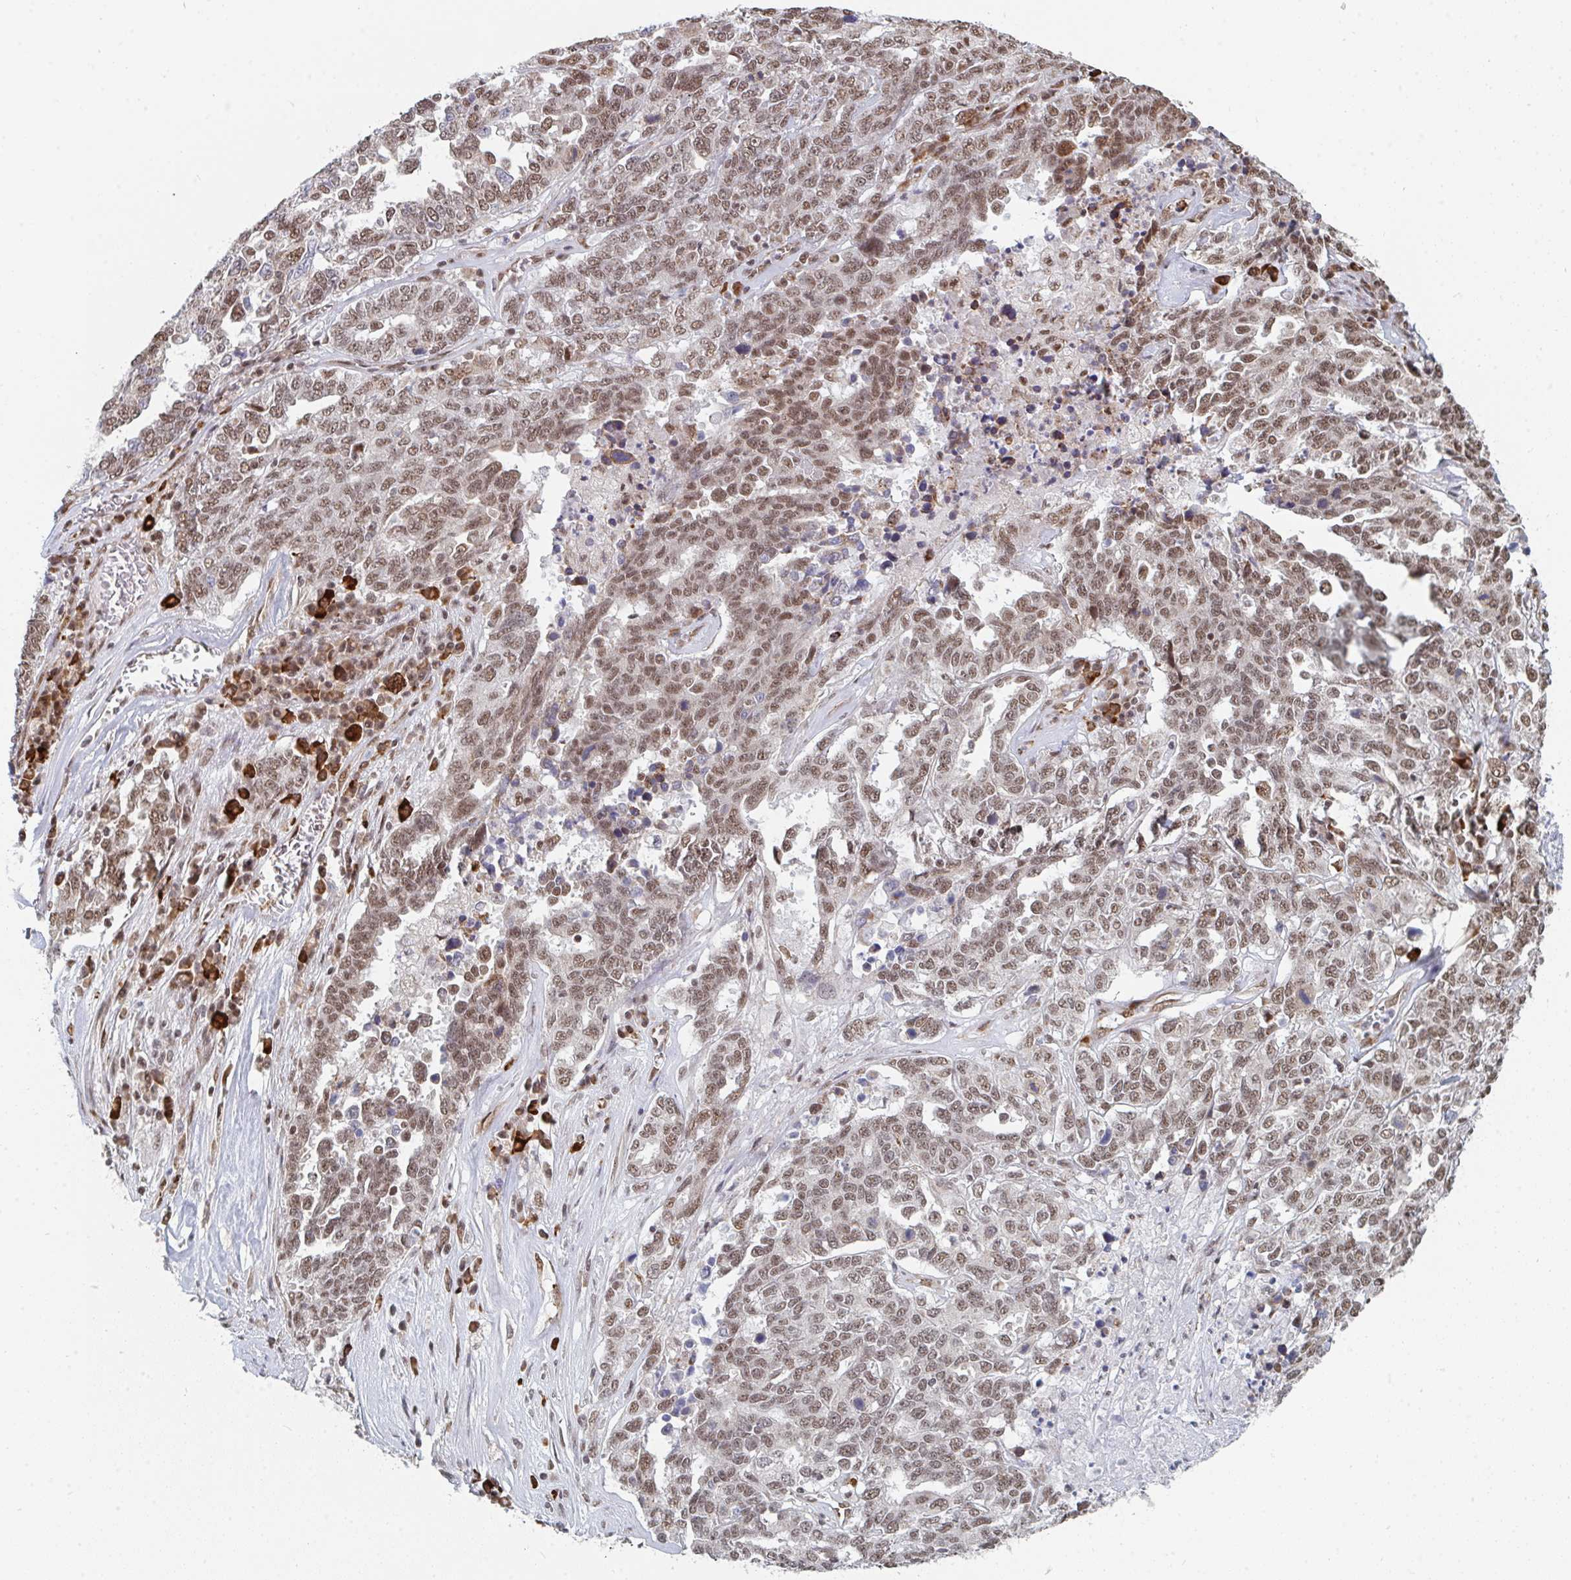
{"staining": {"intensity": "moderate", "quantity": ">75%", "location": "nuclear"}, "tissue": "ovarian cancer", "cell_type": "Tumor cells", "image_type": "cancer", "snomed": [{"axis": "morphology", "description": "Carcinoma, endometroid"}, {"axis": "topography", "description": "Ovary"}], "caption": "An image of ovarian endometroid carcinoma stained for a protein exhibits moderate nuclear brown staining in tumor cells.", "gene": "MBNL1", "patient": {"sex": "female", "age": 62}}